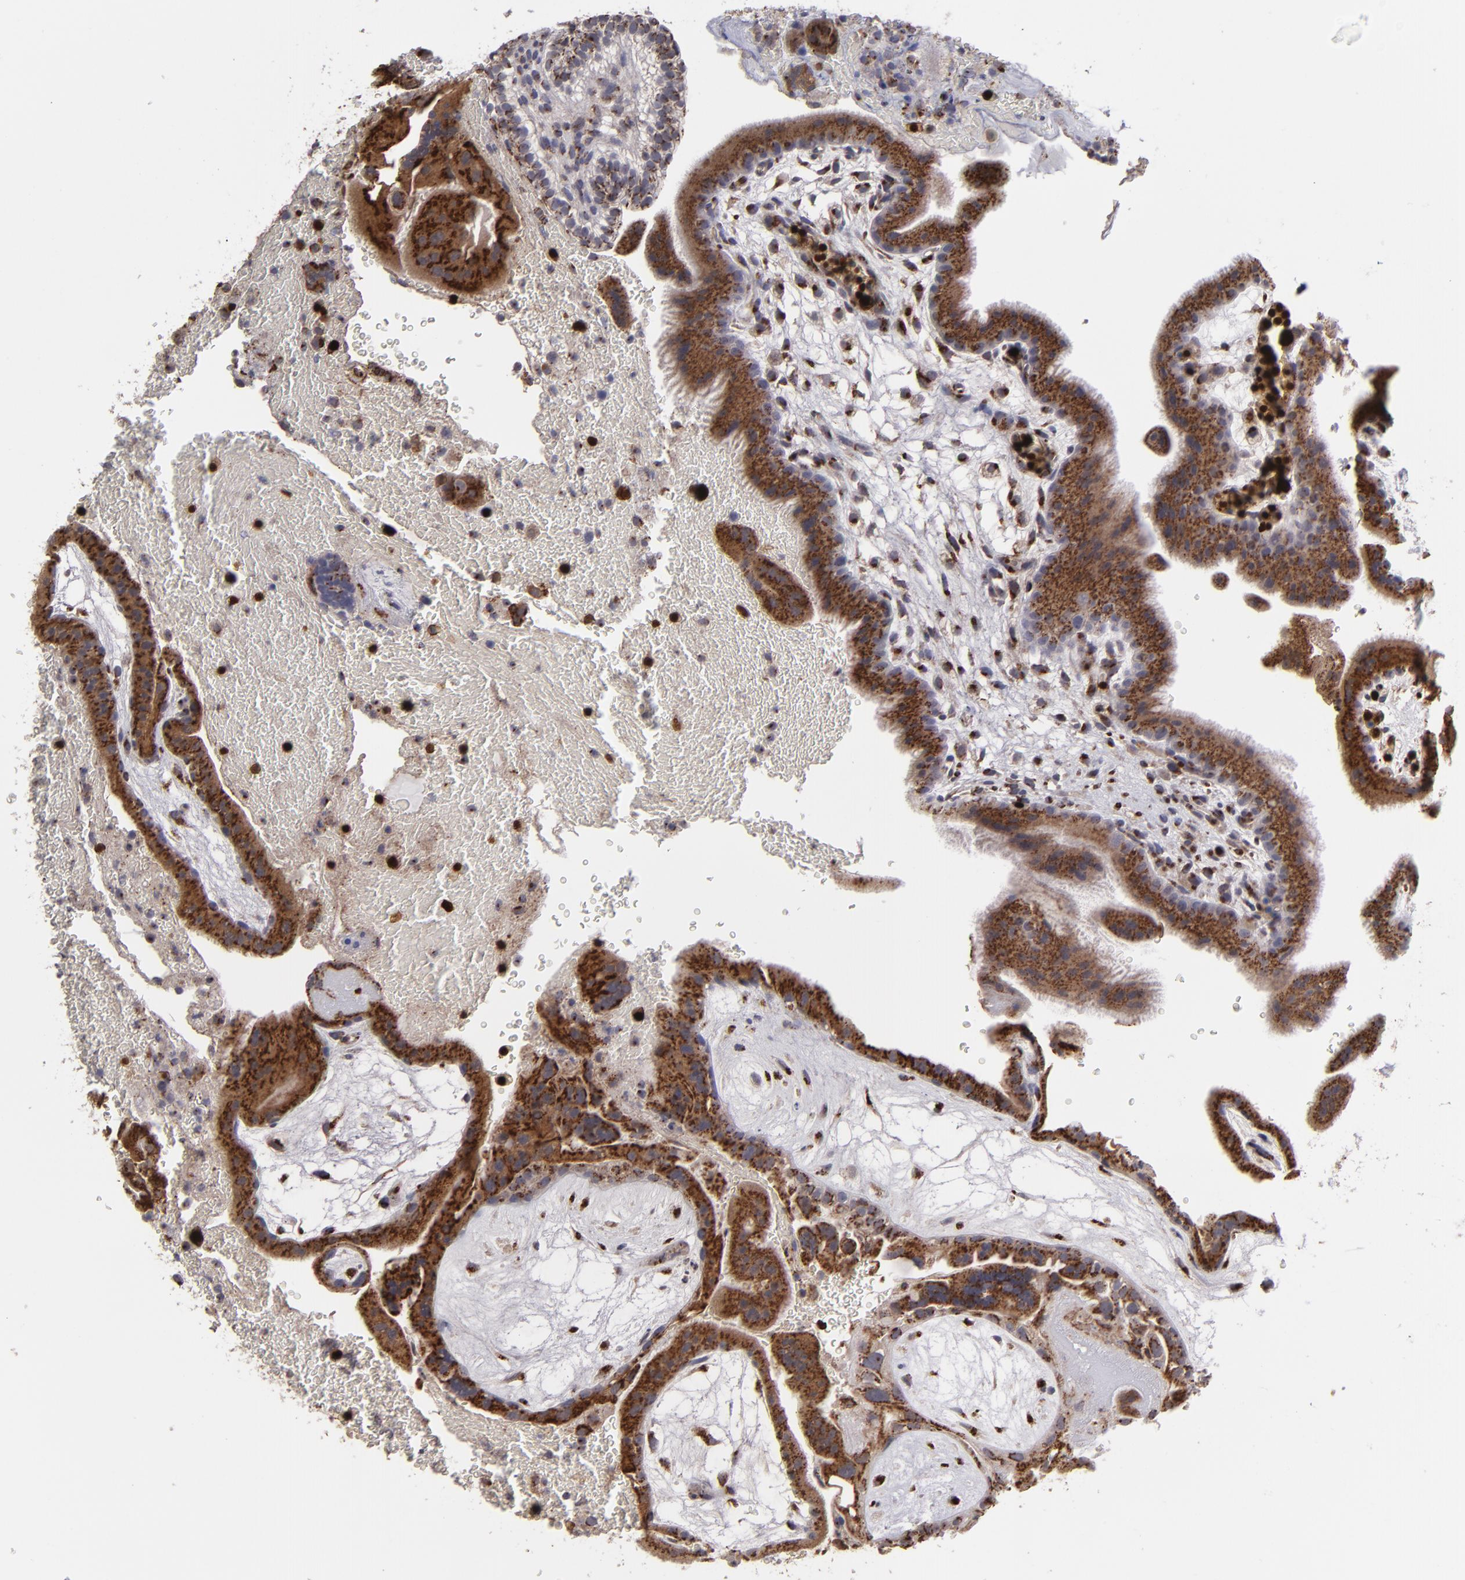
{"staining": {"intensity": "strong", "quantity": ">75%", "location": "cytoplasmic/membranous"}, "tissue": "placenta", "cell_type": "Trophoblastic cells", "image_type": "normal", "snomed": [{"axis": "morphology", "description": "Normal tissue, NOS"}, {"axis": "topography", "description": "Placenta"}], "caption": "The histopathology image exhibits staining of unremarkable placenta, revealing strong cytoplasmic/membranous protein expression (brown color) within trophoblastic cells. Ihc stains the protein in brown and the nuclei are stained blue.", "gene": "IL12A", "patient": {"sex": "female", "age": 19}}